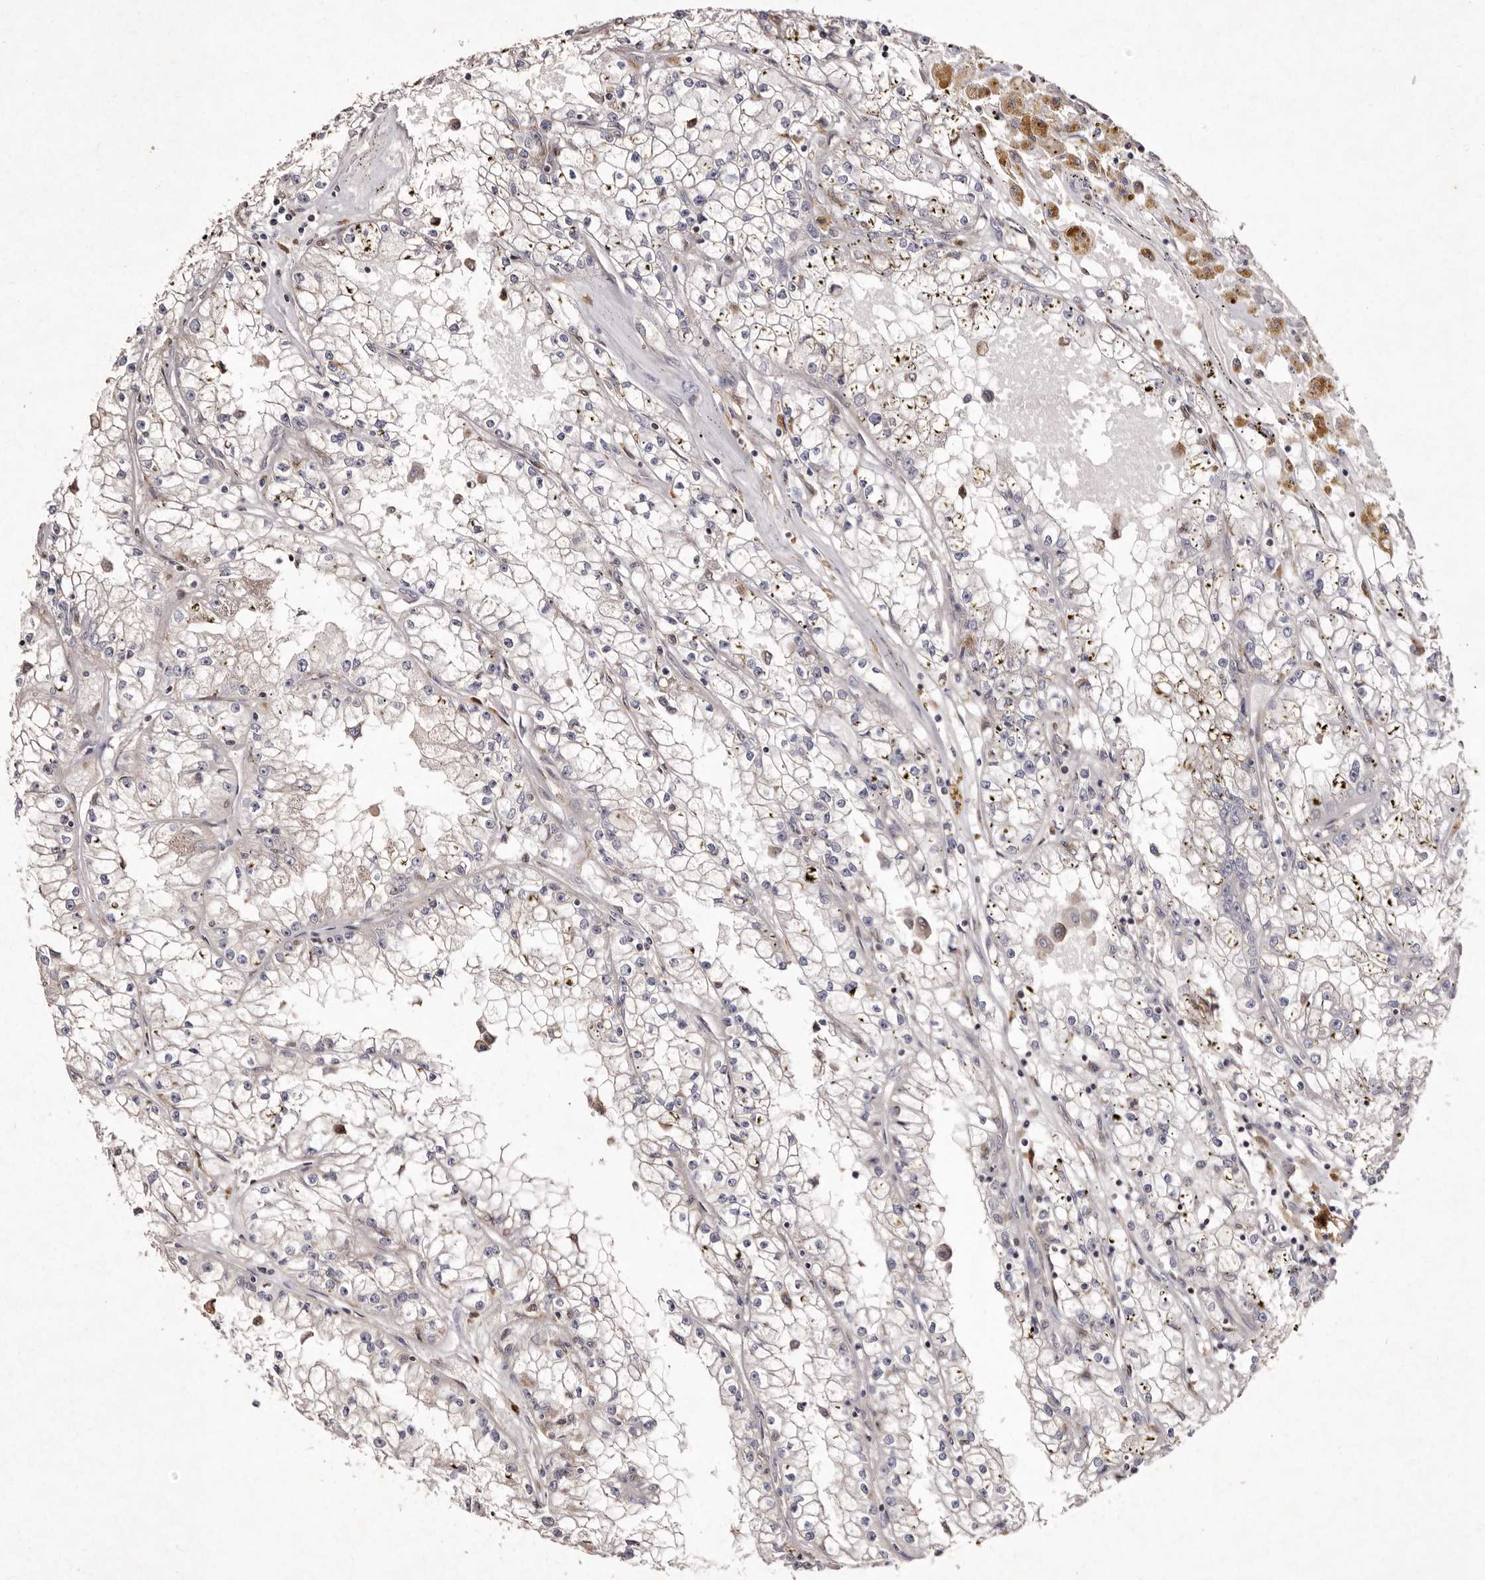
{"staining": {"intensity": "negative", "quantity": "none", "location": "none"}, "tissue": "renal cancer", "cell_type": "Tumor cells", "image_type": "cancer", "snomed": [{"axis": "morphology", "description": "Adenocarcinoma, NOS"}, {"axis": "topography", "description": "Kidney"}], "caption": "Immunohistochemistry of human adenocarcinoma (renal) displays no expression in tumor cells. The staining is performed using DAB (3,3'-diaminobenzidine) brown chromogen with nuclei counter-stained in using hematoxylin.", "gene": "GIMAP4", "patient": {"sex": "male", "age": 56}}